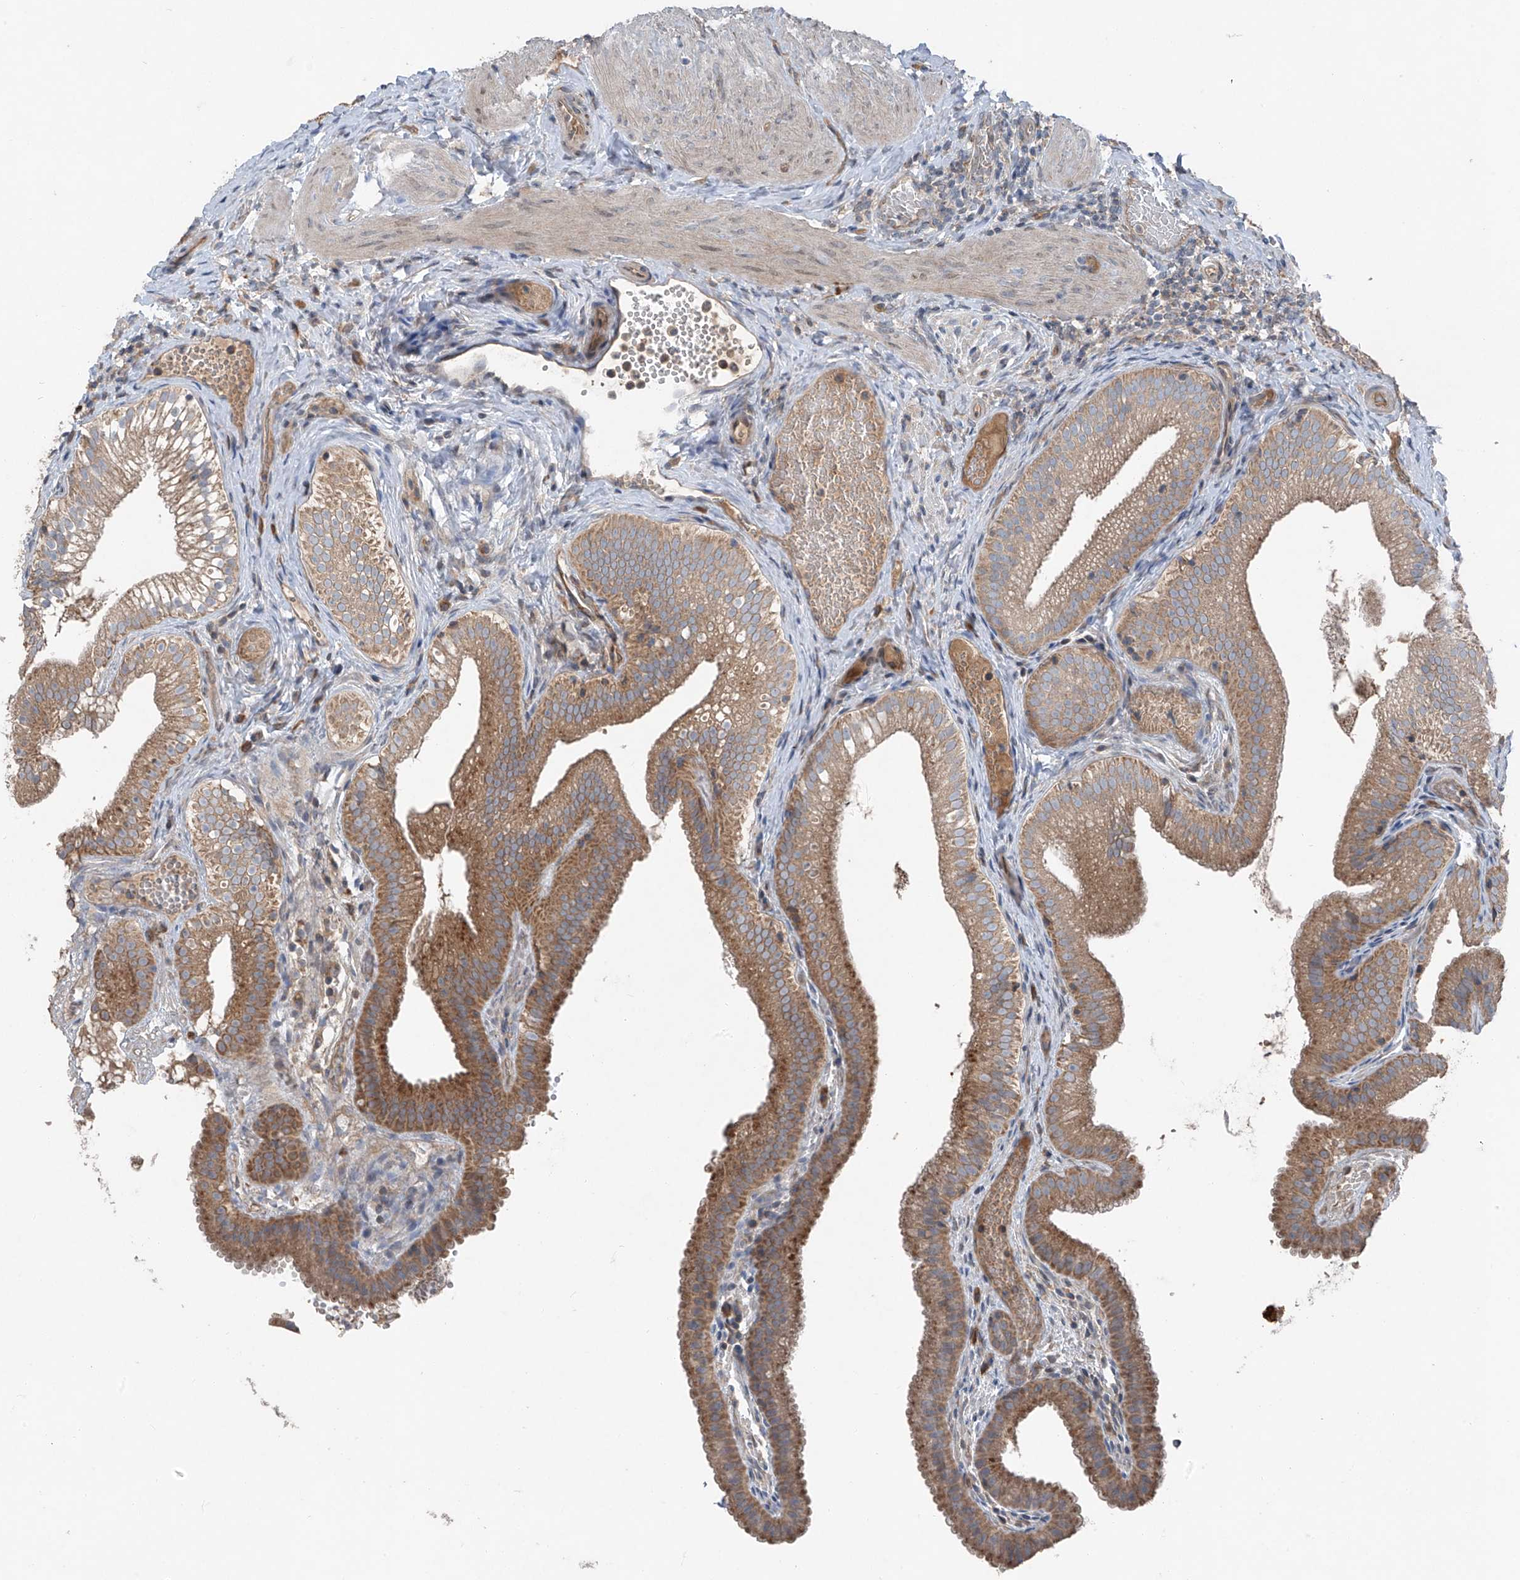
{"staining": {"intensity": "moderate", "quantity": ">75%", "location": "cytoplasmic/membranous"}, "tissue": "gallbladder", "cell_type": "Glandular cells", "image_type": "normal", "snomed": [{"axis": "morphology", "description": "Normal tissue, NOS"}, {"axis": "topography", "description": "Gallbladder"}], "caption": "Immunohistochemical staining of unremarkable human gallbladder reveals moderate cytoplasmic/membranous protein expression in about >75% of glandular cells.", "gene": "FOXRED2", "patient": {"sex": "female", "age": 30}}